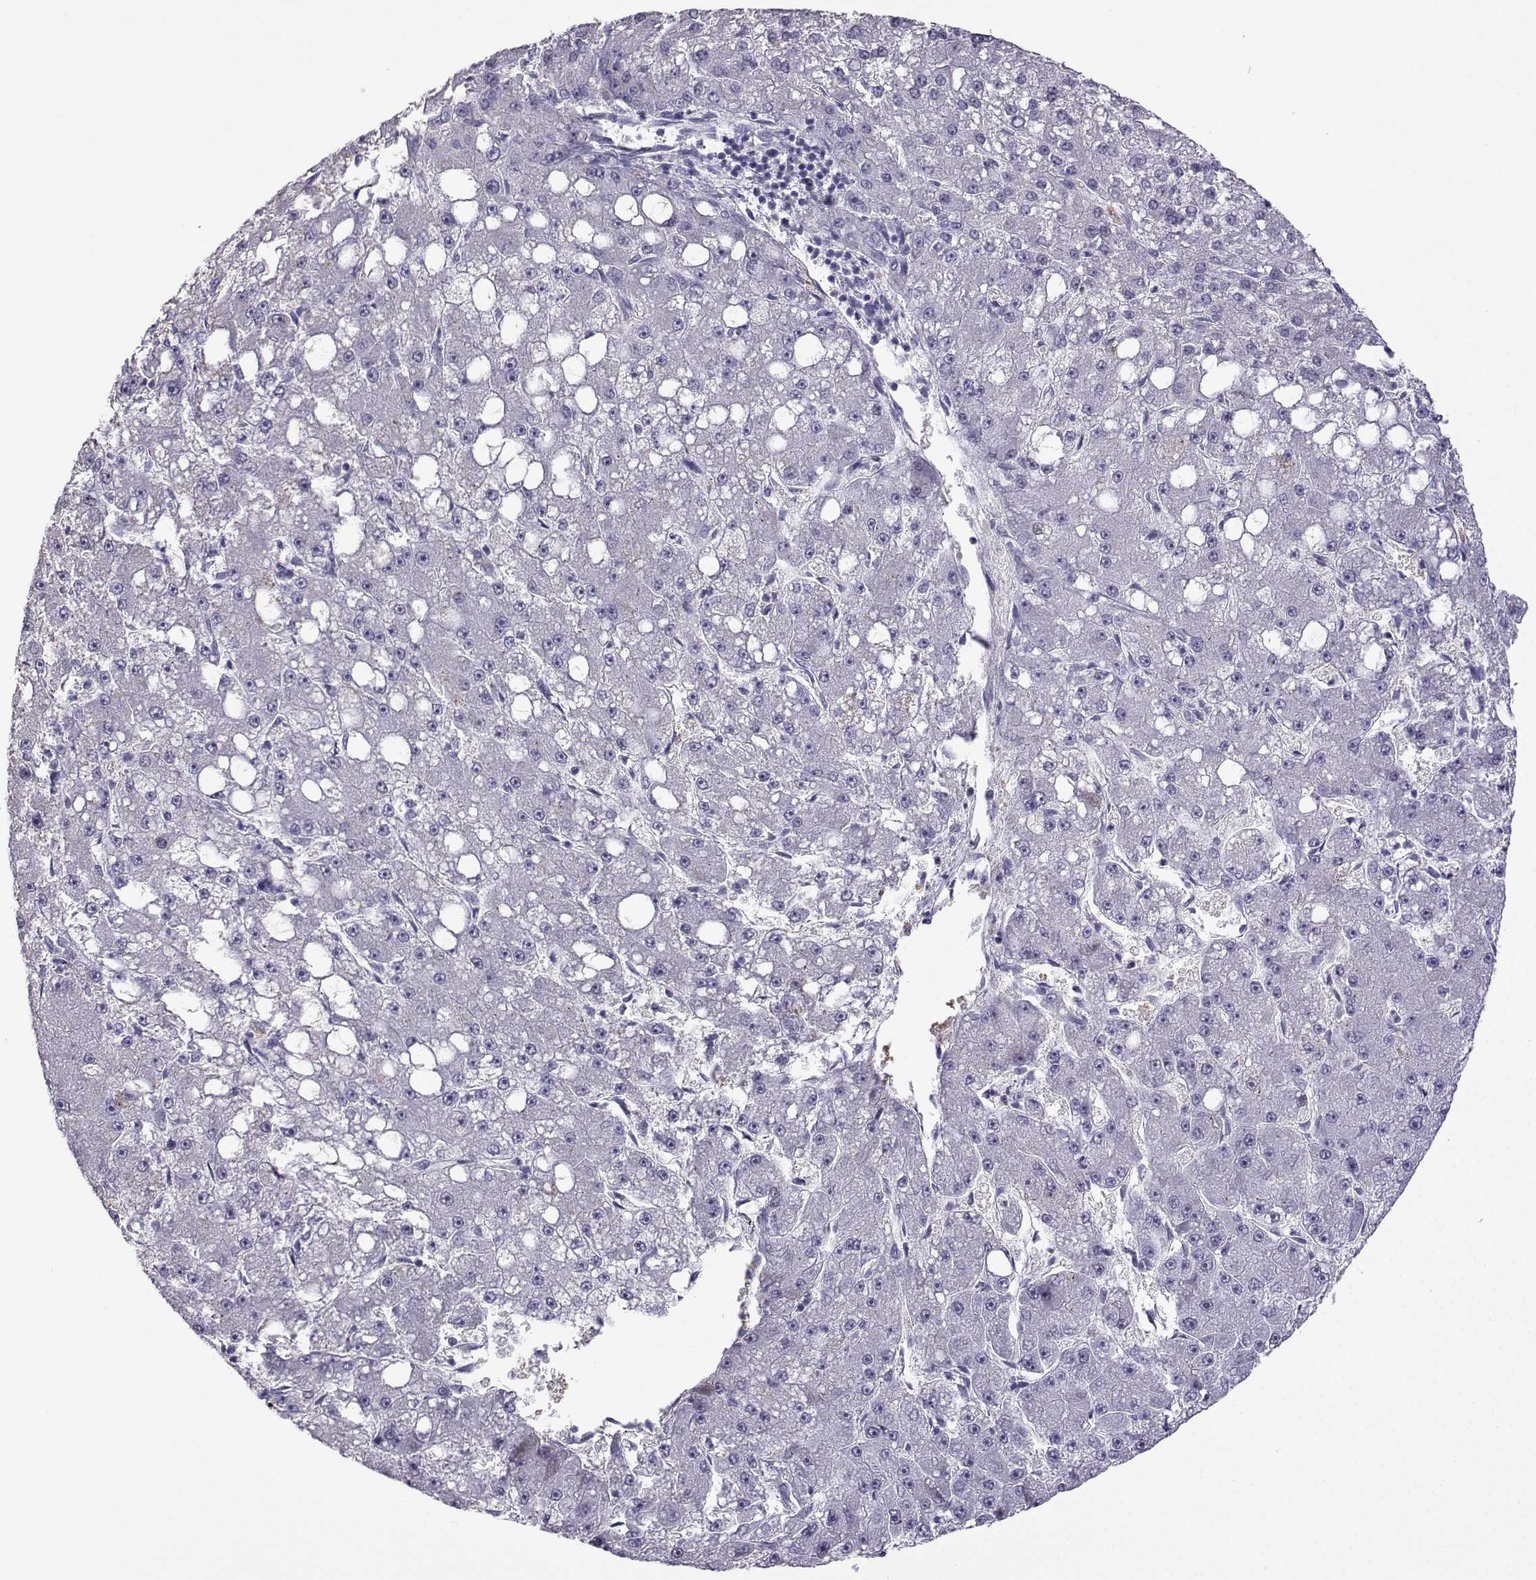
{"staining": {"intensity": "negative", "quantity": "none", "location": "none"}, "tissue": "liver cancer", "cell_type": "Tumor cells", "image_type": "cancer", "snomed": [{"axis": "morphology", "description": "Carcinoma, Hepatocellular, NOS"}, {"axis": "topography", "description": "Liver"}], "caption": "Histopathology image shows no significant protein positivity in tumor cells of hepatocellular carcinoma (liver).", "gene": "CFAP70", "patient": {"sex": "male", "age": 67}}